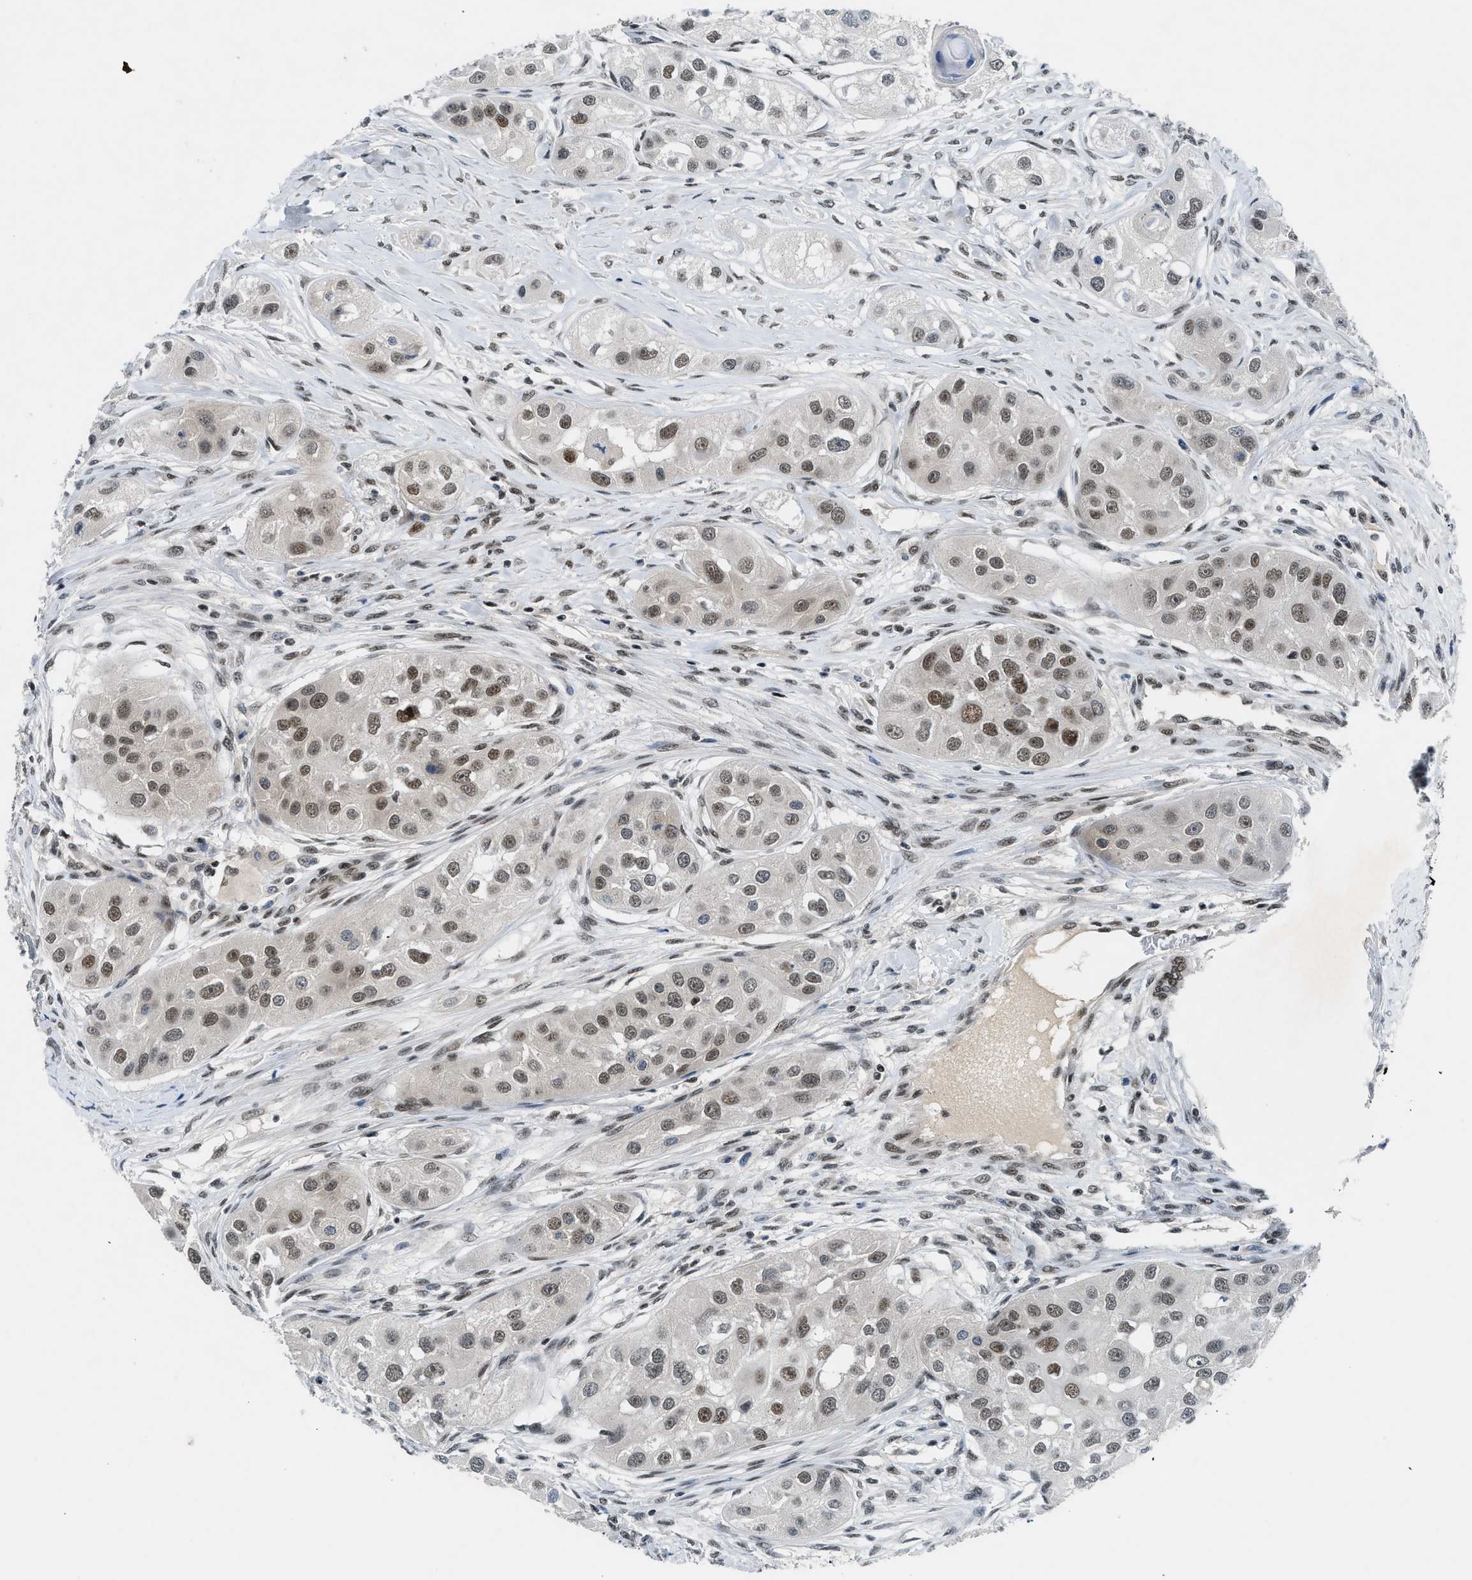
{"staining": {"intensity": "moderate", "quantity": ">75%", "location": "nuclear"}, "tissue": "head and neck cancer", "cell_type": "Tumor cells", "image_type": "cancer", "snomed": [{"axis": "morphology", "description": "Normal tissue, NOS"}, {"axis": "morphology", "description": "Squamous cell carcinoma, NOS"}, {"axis": "topography", "description": "Skeletal muscle"}, {"axis": "topography", "description": "Head-Neck"}], "caption": "IHC staining of head and neck cancer (squamous cell carcinoma), which demonstrates medium levels of moderate nuclear expression in approximately >75% of tumor cells indicating moderate nuclear protein positivity. The staining was performed using DAB (3,3'-diaminobenzidine) (brown) for protein detection and nuclei were counterstained in hematoxylin (blue).", "gene": "NCOA1", "patient": {"sex": "male", "age": 51}}